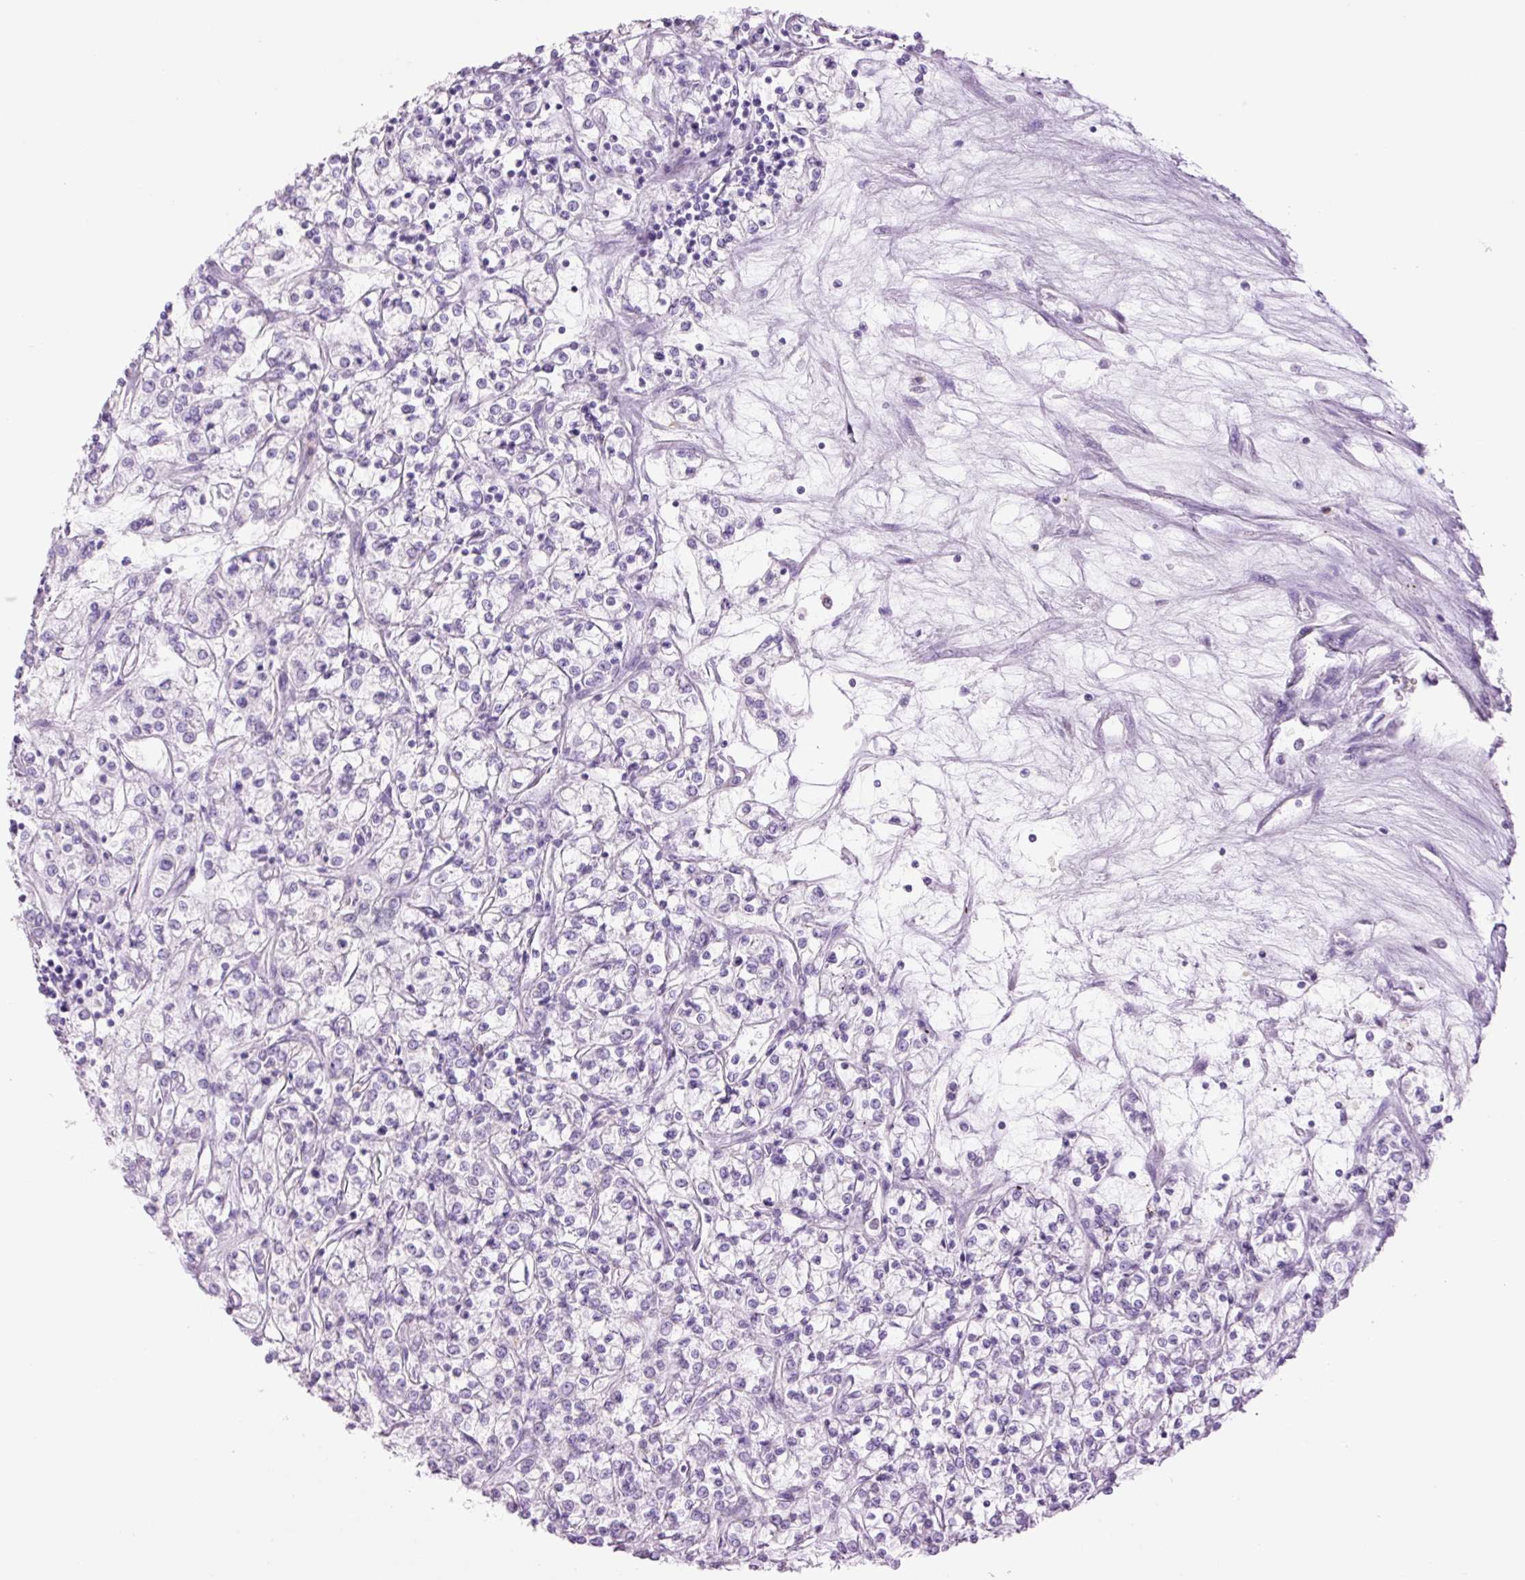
{"staining": {"intensity": "negative", "quantity": "none", "location": "none"}, "tissue": "renal cancer", "cell_type": "Tumor cells", "image_type": "cancer", "snomed": [{"axis": "morphology", "description": "Adenocarcinoma, NOS"}, {"axis": "topography", "description": "Kidney"}], "caption": "This histopathology image is of renal cancer stained with immunohistochemistry to label a protein in brown with the nuclei are counter-stained blue. There is no staining in tumor cells. (DAB (3,3'-diaminobenzidine) immunohistochemistry (IHC) visualized using brightfield microscopy, high magnification).", "gene": "LYZ", "patient": {"sex": "female", "age": 59}}